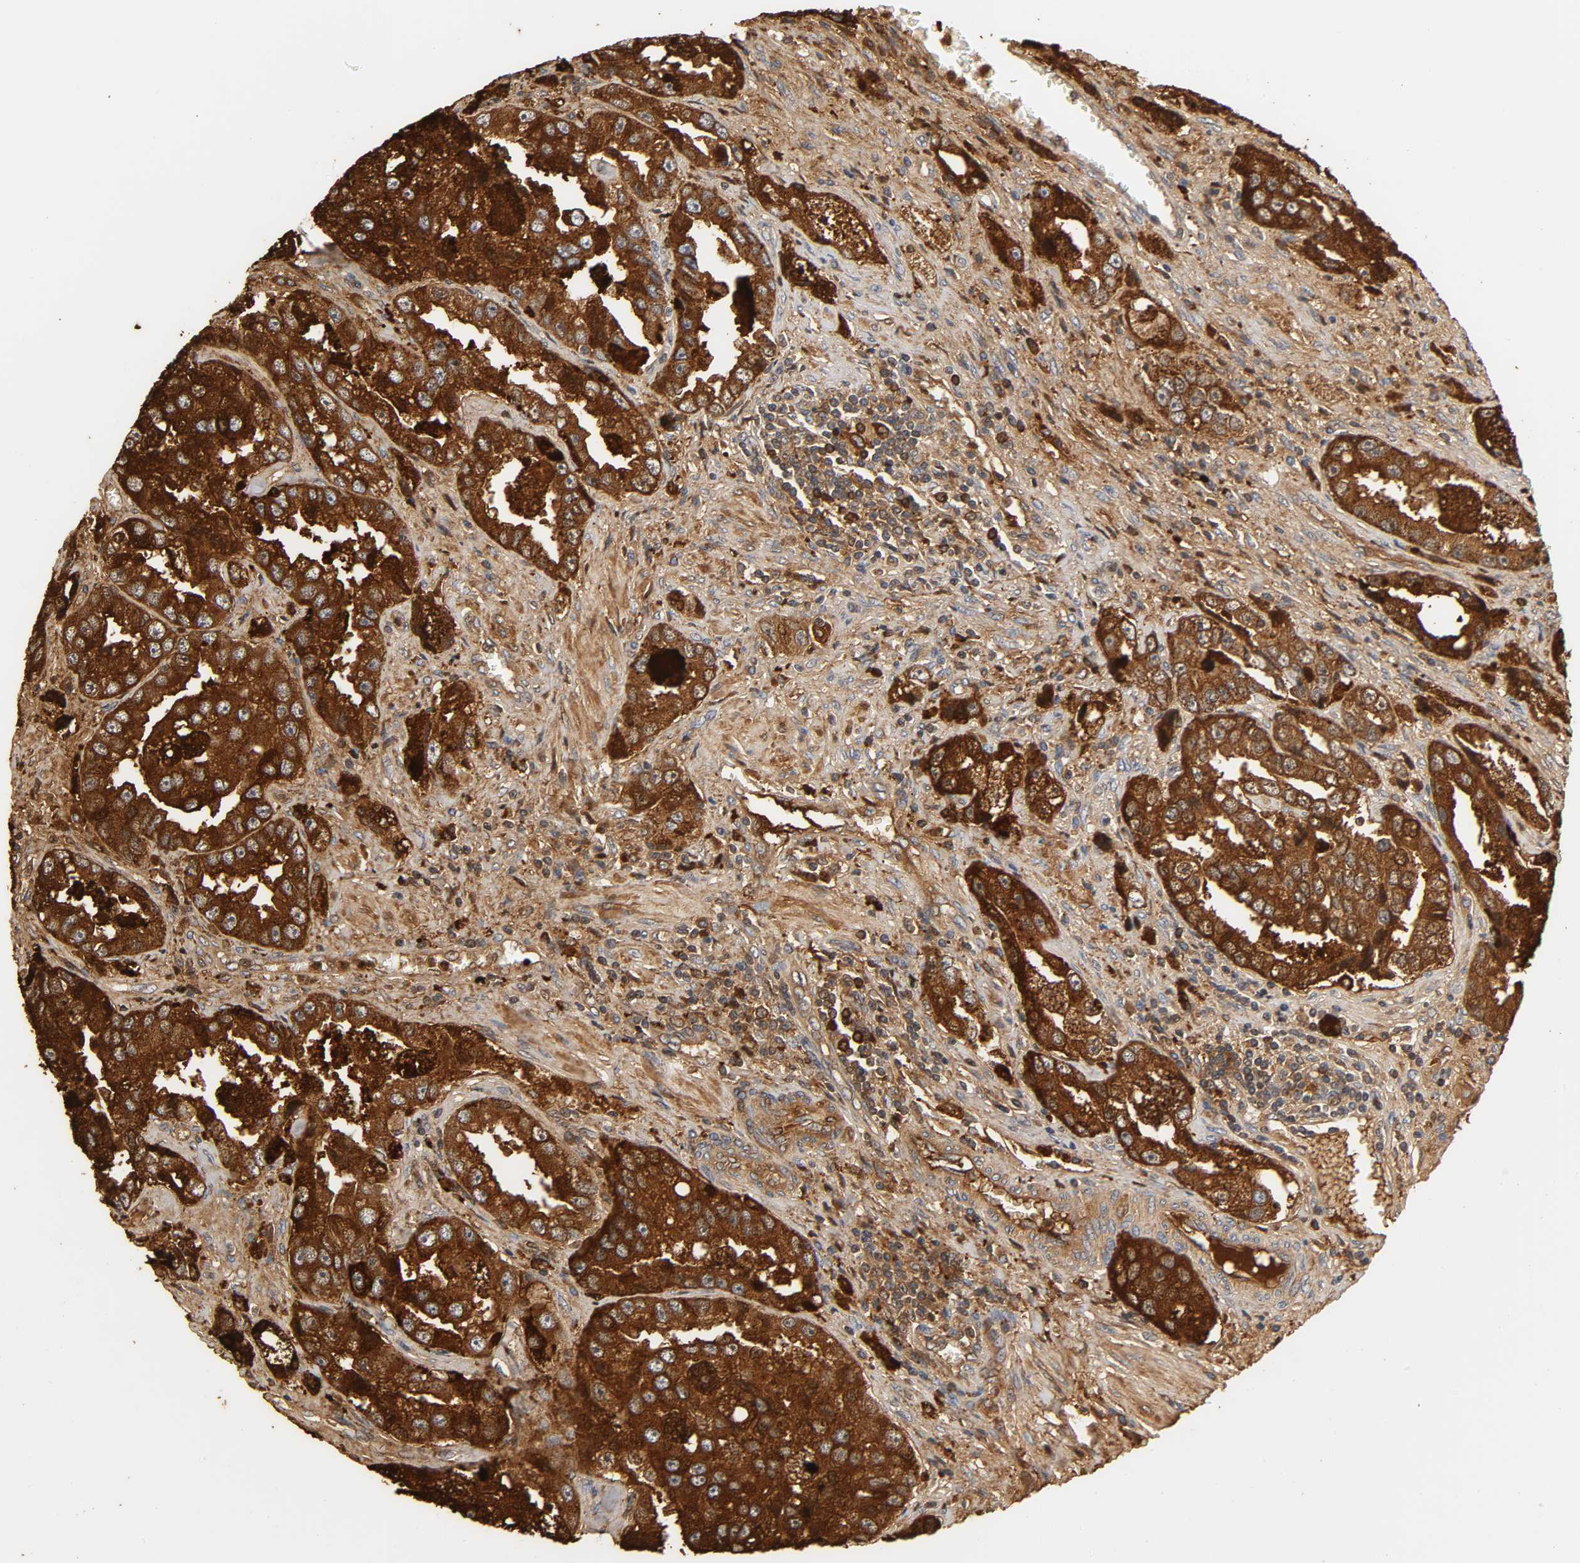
{"staining": {"intensity": "strong", "quantity": ">75%", "location": "cytoplasmic/membranous"}, "tissue": "prostate cancer", "cell_type": "Tumor cells", "image_type": "cancer", "snomed": [{"axis": "morphology", "description": "Adenocarcinoma, High grade"}, {"axis": "topography", "description": "Prostate"}], "caption": "Prostate high-grade adenocarcinoma stained for a protein reveals strong cytoplasmic/membranous positivity in tumor cells. The staining was performed using DAB to visualize the protein expression in brown, while the nuclei were stained in blue with hematoxylin (Magnification: 20x).", "gene": "ACP3", "patient": {"sex": "male", "age": 63}}